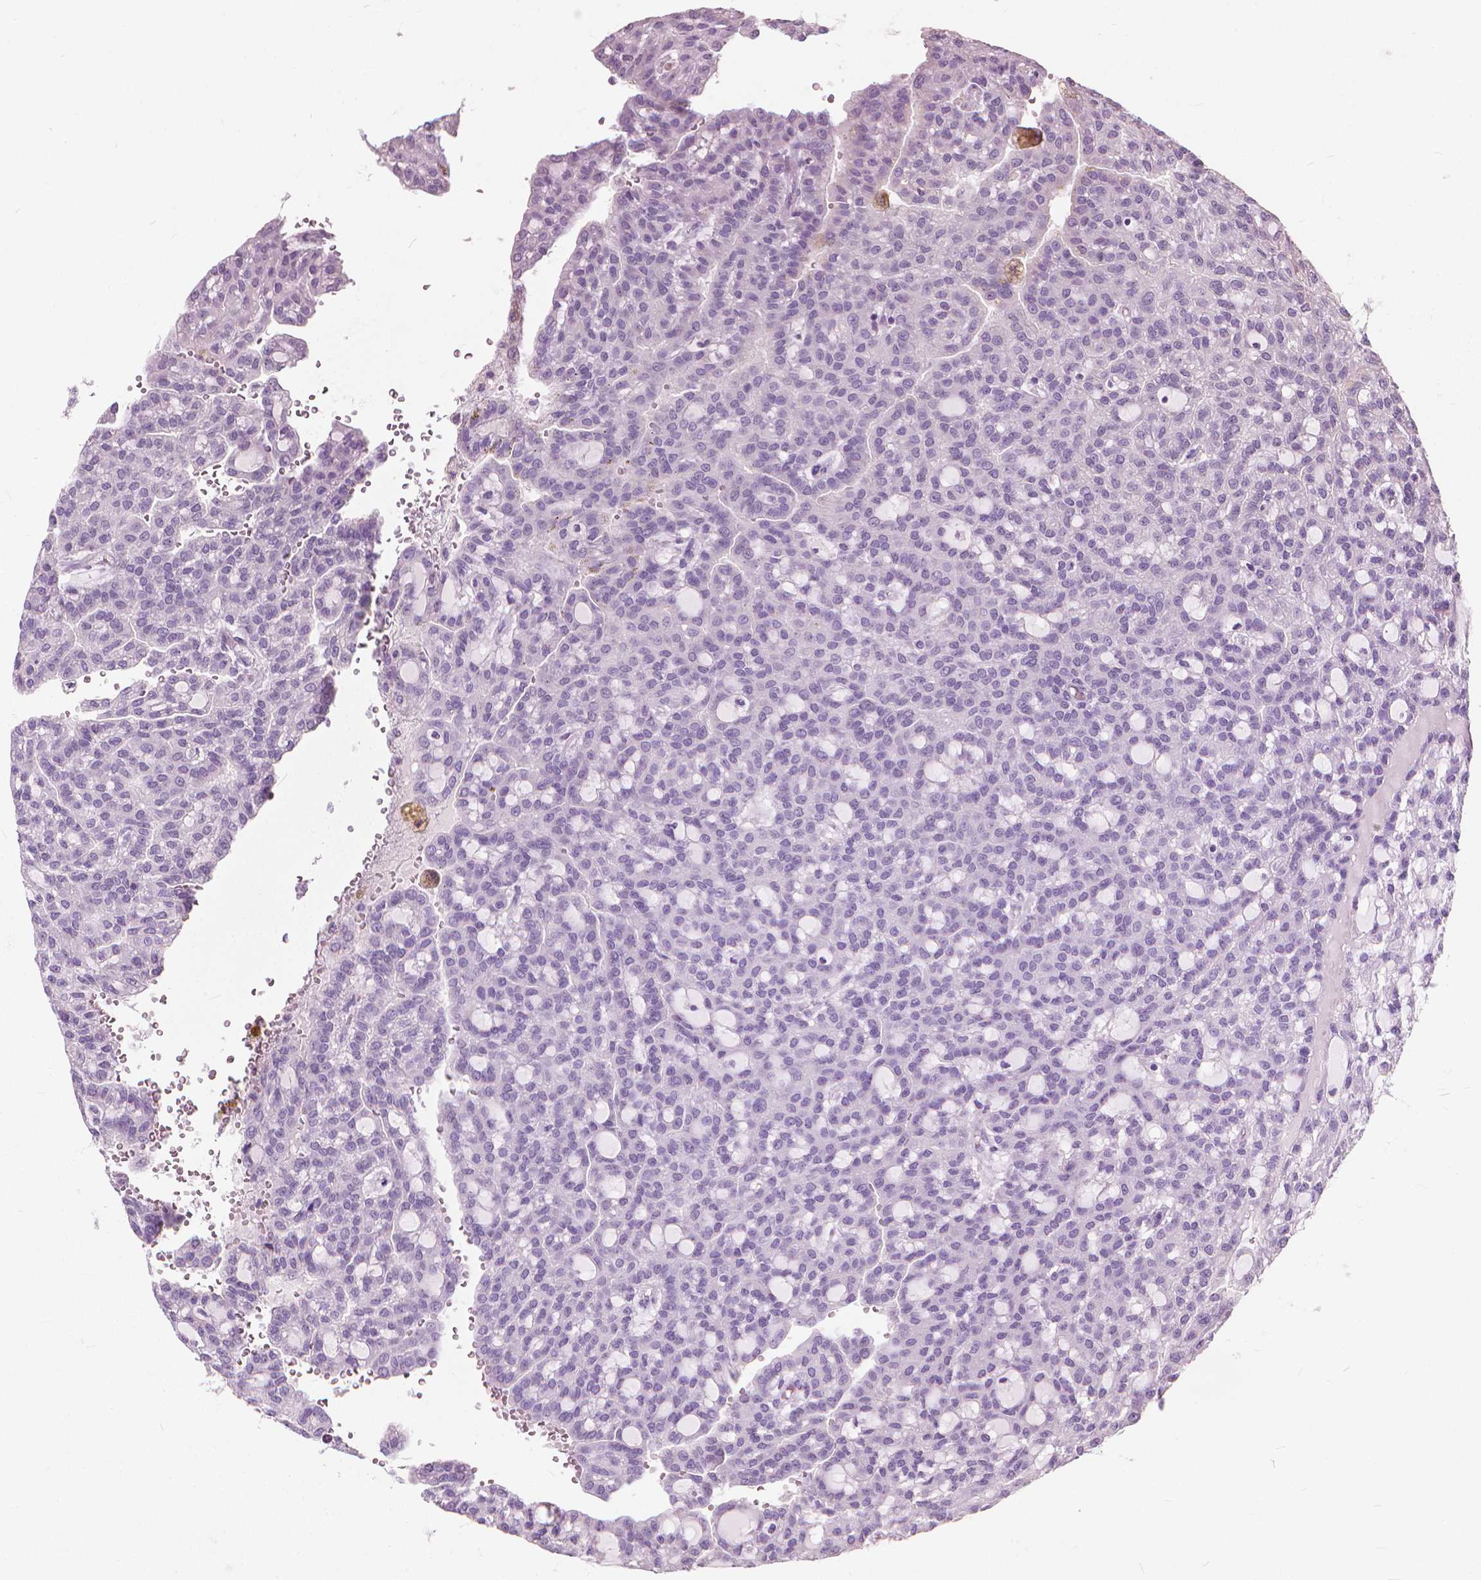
{"staining": {"intensity": "negative", "quantity": "none", "location": "none"}, "tissue": "renal cancer", "cell_type": "Tumor cells", "image_type": "cancer", "snomed": [{"axis": "morphology", "description": "Adenocarcinoma, NOS"}, {"axis": "topography", "description": "Kidney"}], "caption": "Immunohistochemistry (IHC) photomicrograph of renal adenocarcinoma stained for a protein (brown), which exhibits no positivity in tumor cells. The staining was performed using DAB to visualize the protein expression in brown, while the nuclei were stained in blue with hematoxylin (Magnification: 20x).", "gene": "DNM1", "patient": {"sex": "male", "age": 63}}